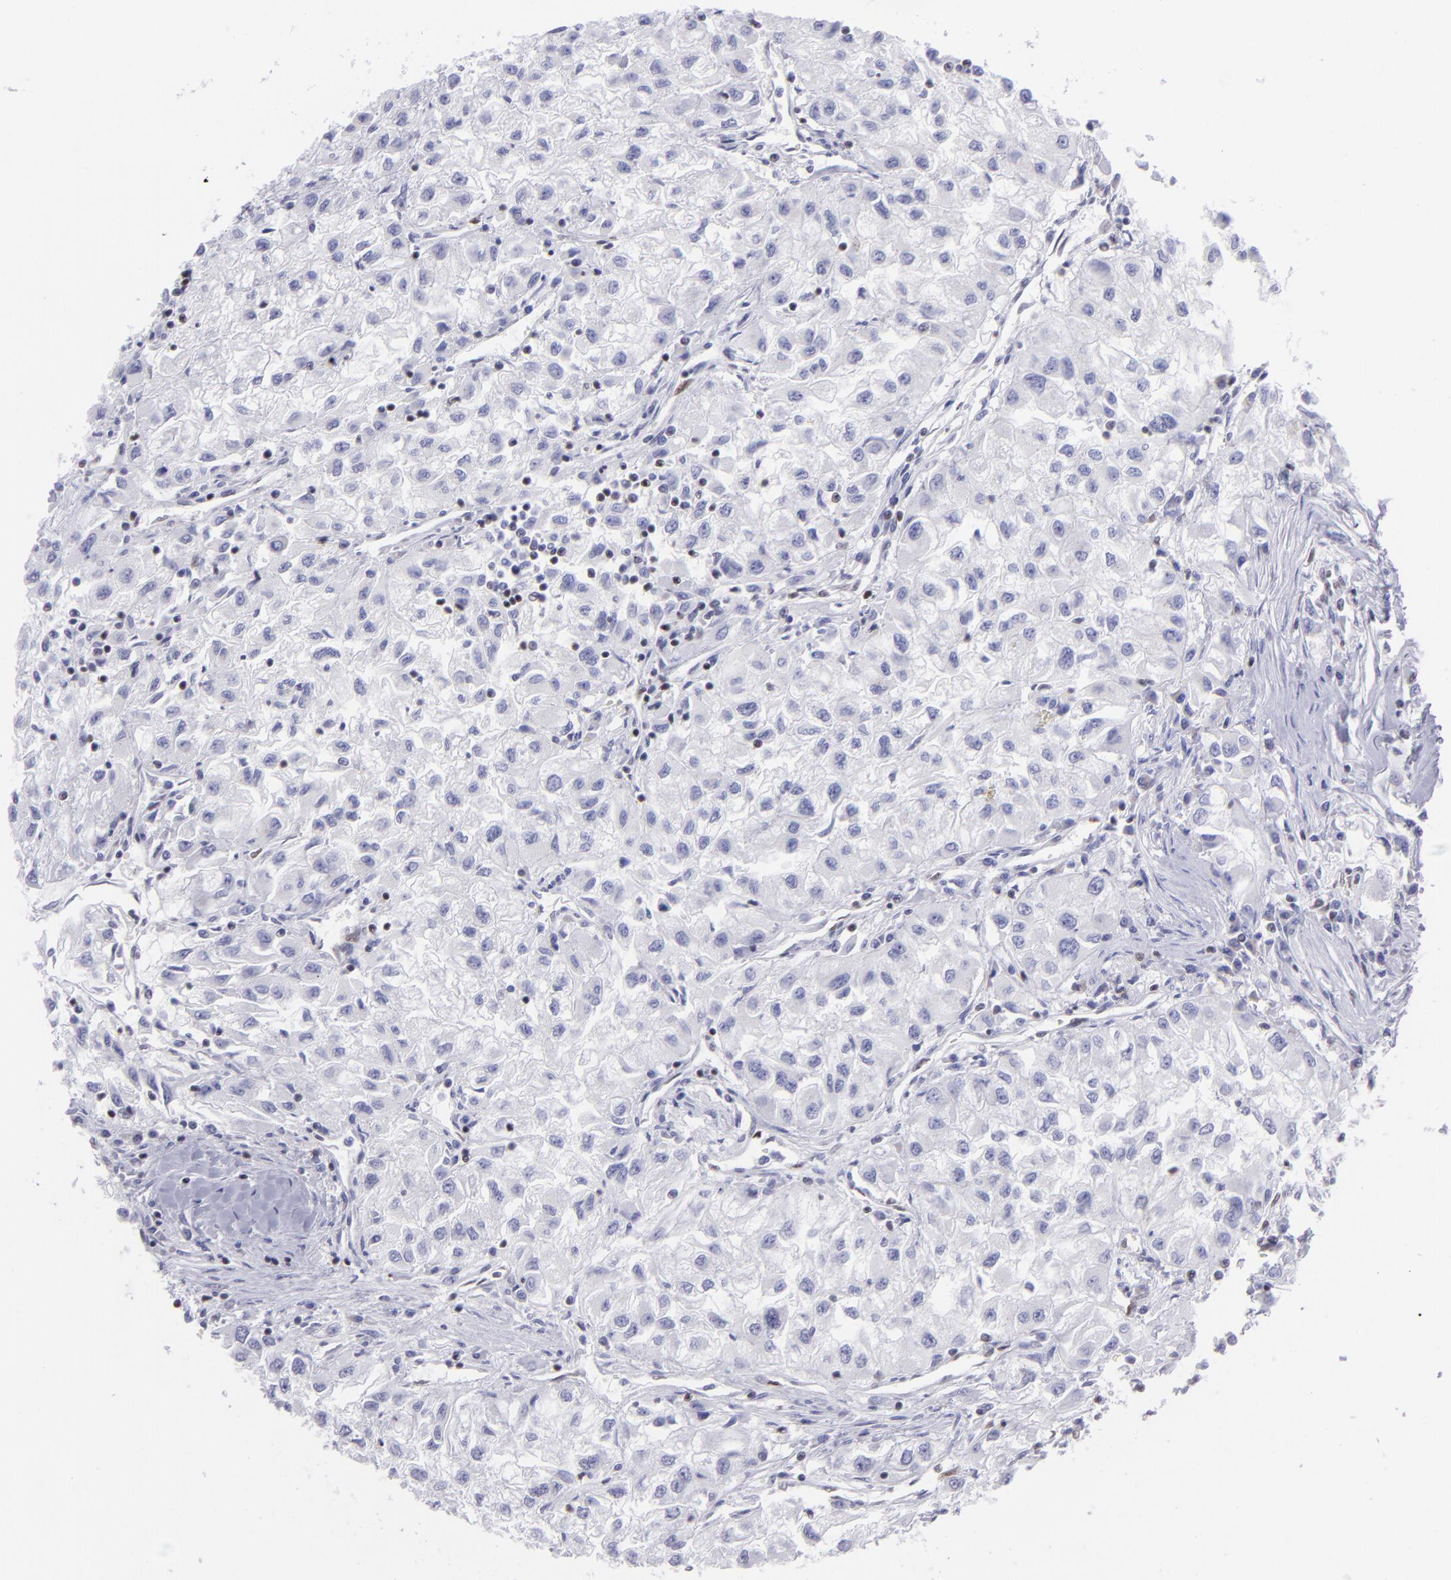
{"staining": {"intensity": "negative", "quantity": "none", "location": "none"}, "tissue": "renal cancer", "cell_type": "Tumor cells", "image_type": "cancer", "snomed": [{"axis": "morphology", "description": "Adenocarcinoma, NOS"}, {"axis": "topography", "description": "Kidney"}], "caption": "Human renal adenocarcinoma stained for a protein using immunohistochemistry exhibits no positivity in tumor cells.", "gene": "ETS1", "patient": {"sex": "male", "age": 59}}